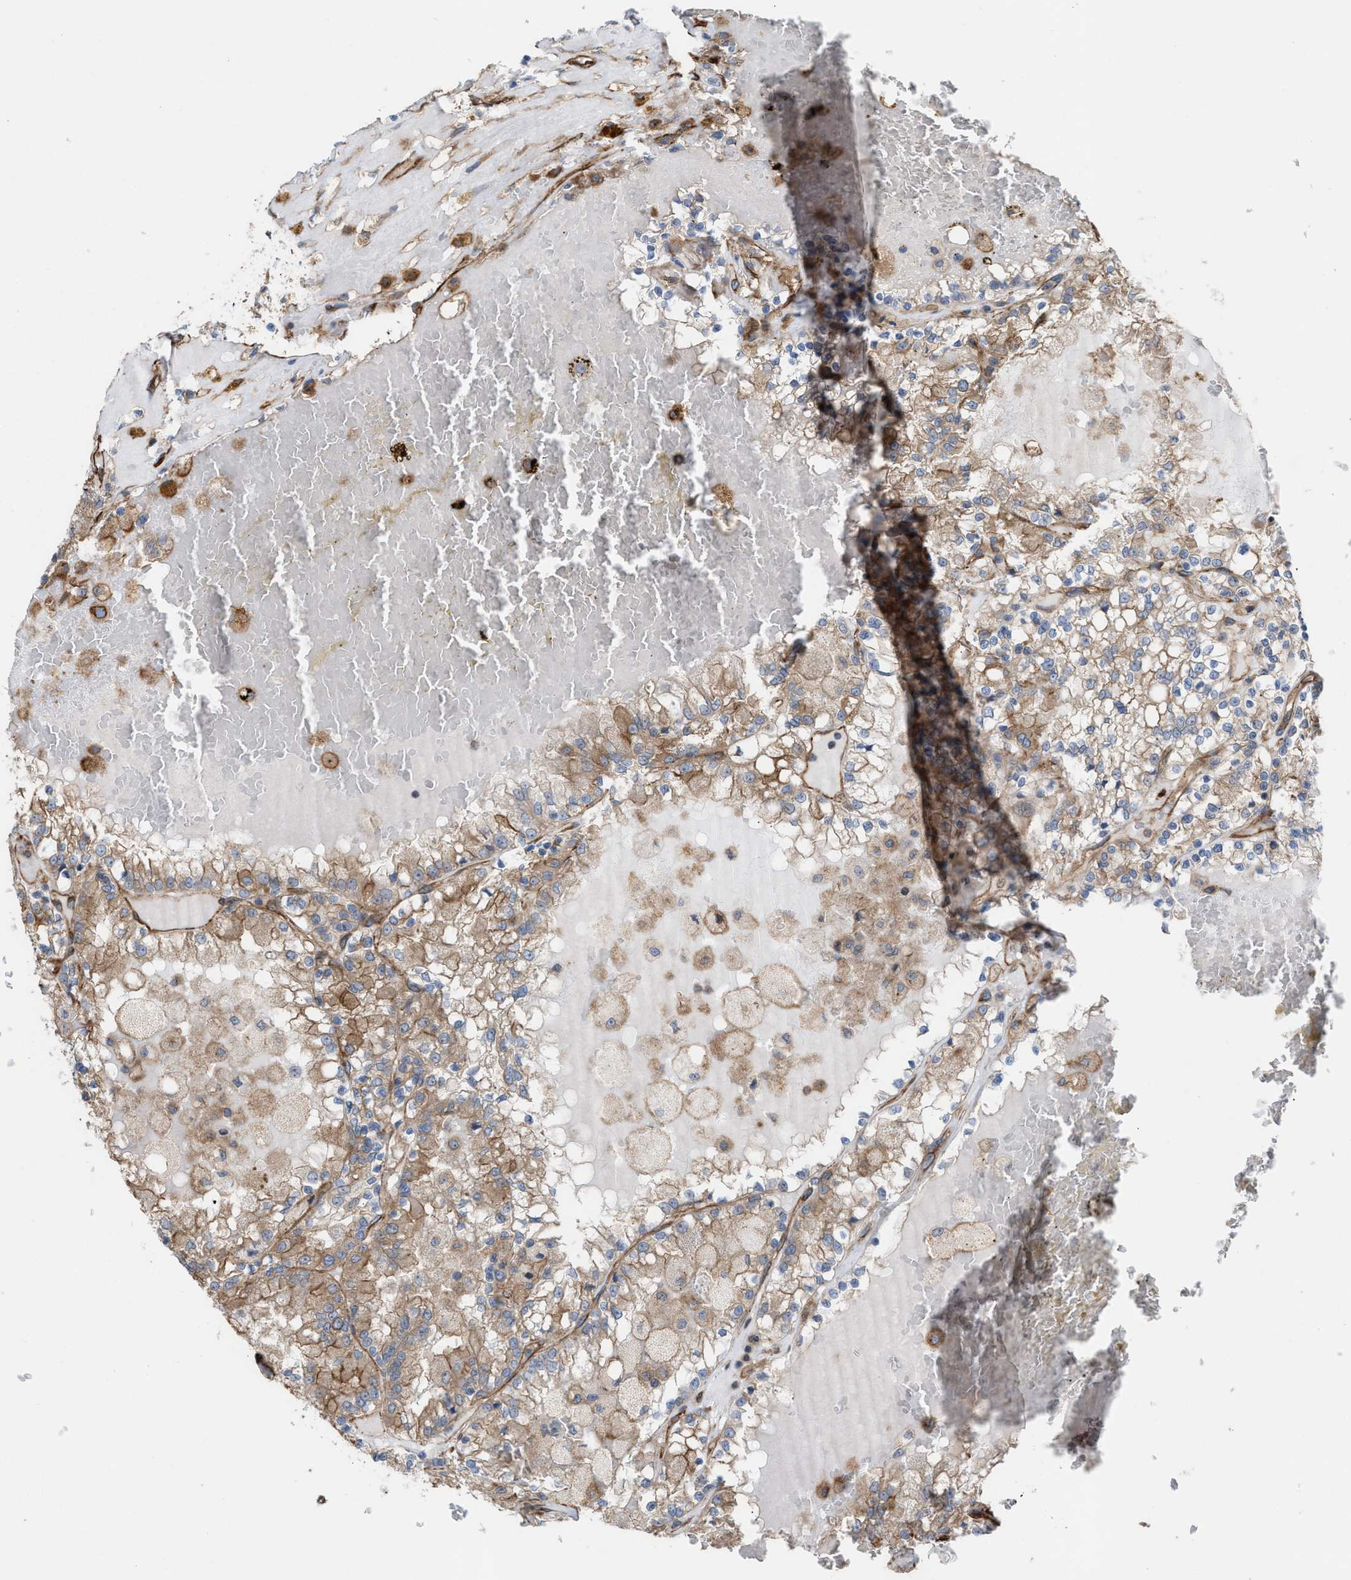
{"staining": {"intensity": "moderate", "quantity": "25%-75%", "location": "cytoplasmic/membranous"}, "tissue": "renal cancer", "cell_type": "Tumor cells", "image_type": "cancer", "snomed": [{"axis": "morphology", "description": "Adenocarcinoma, NOS"}, {"axis": "topography", "description": "Kidney"}], "caption": "Moderate cytoplasmic/membranous positivity for a protein is identified in about 25%-75% of tumor cells of renal adenocarcinoma using IHC.", "gene": "EPS15L1", "patient": {"sex": "female", "age": 56}}